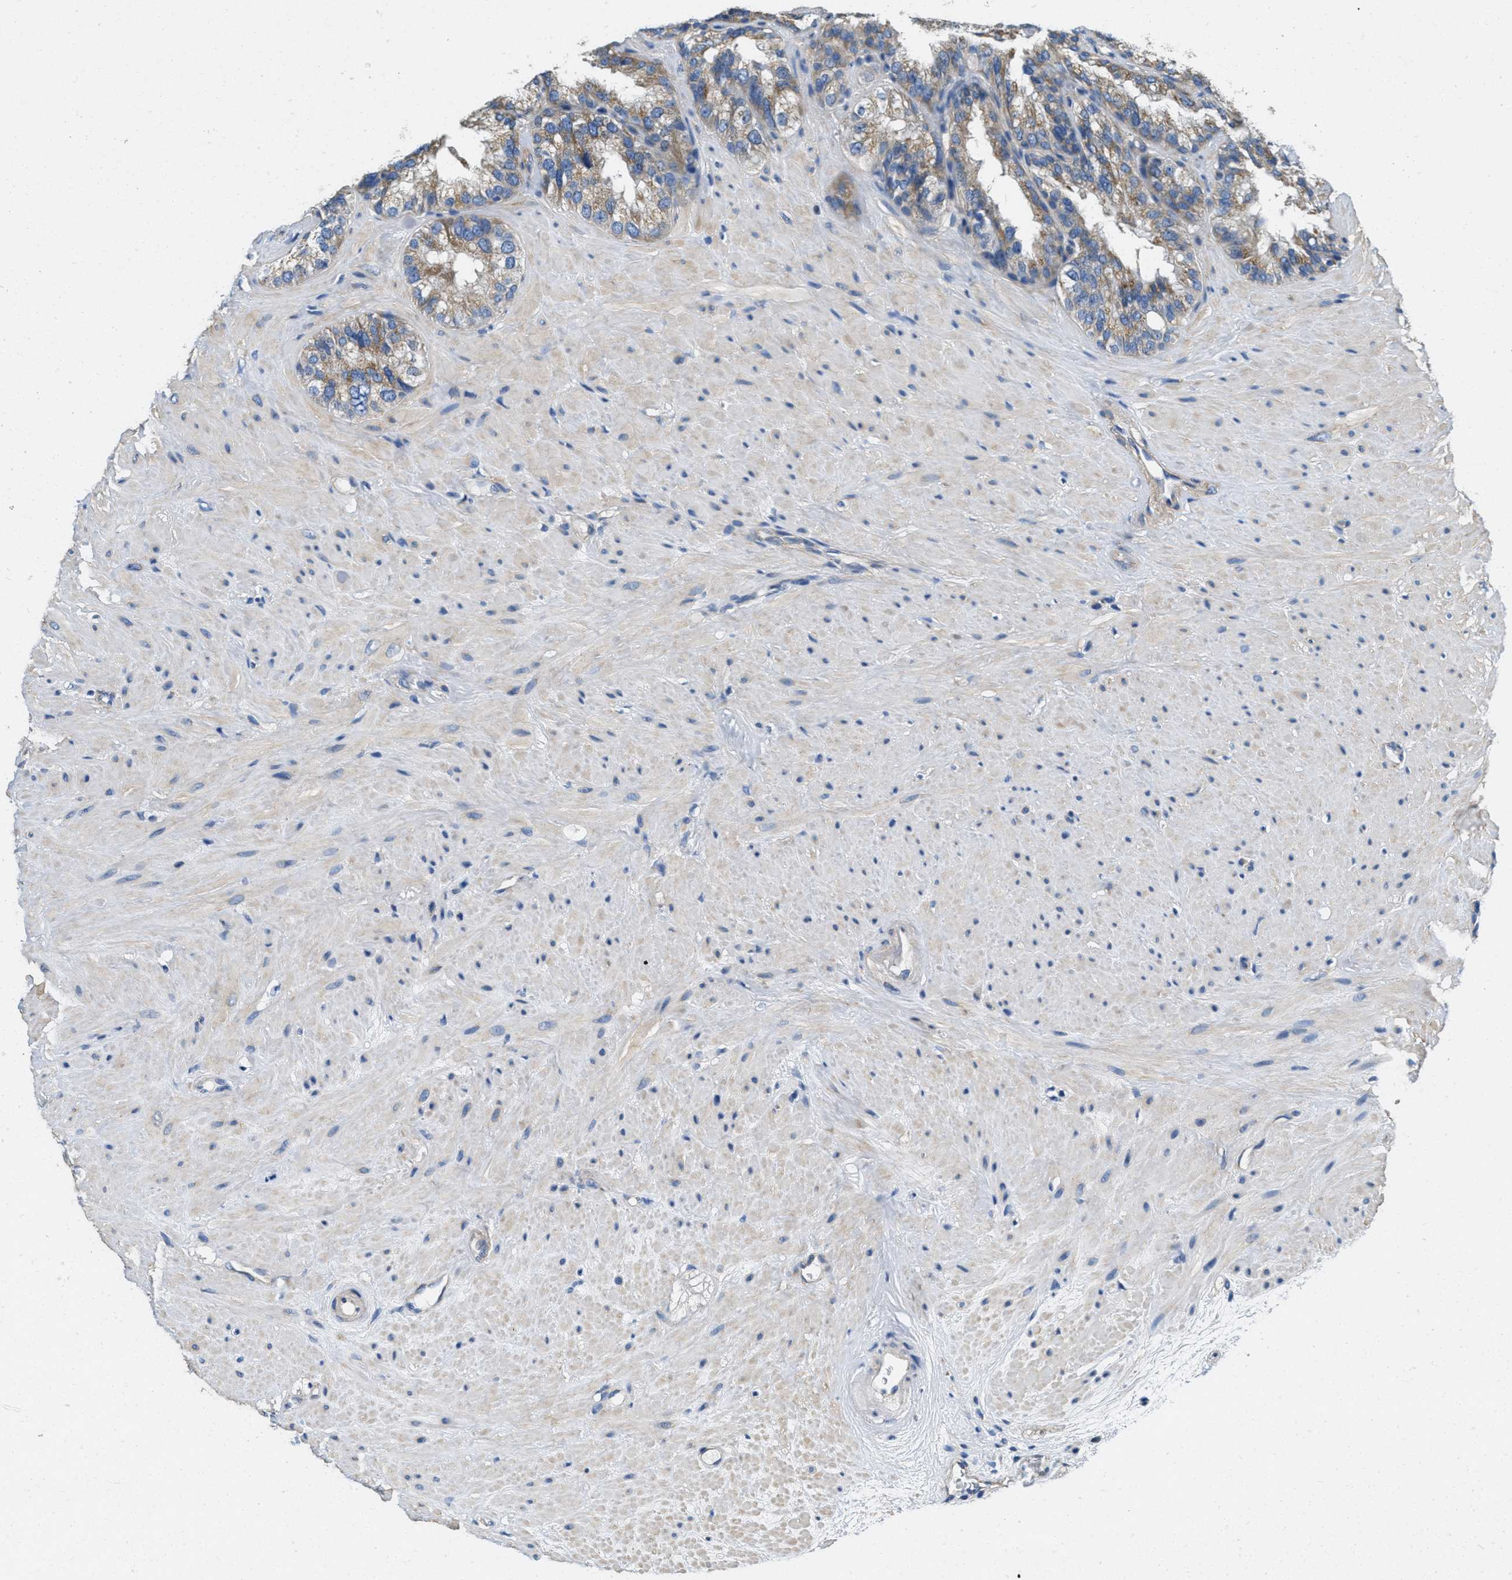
{"staining": {"intensity": "moderate", "quantity": "25%-75%", "location": "cytoplasmic/membranous"}, "tissue": "seminal vesicle", "cell_type": "Glandular cells", "image_type": "normal", "snomed": [{"axis": "morphology", "description": "Normal tissue, NOS"}, {"axis": "topography", "description": "Seminal veicle"}], "caption": "Immunohistochemical staining of normal seminal vesicle reveals moderate cytoplasmic/membranous protein positivity in about 25%-75% of glandular cells.", "gene": "TOMM70", "patient": {"sex": "male", "age": 68}}